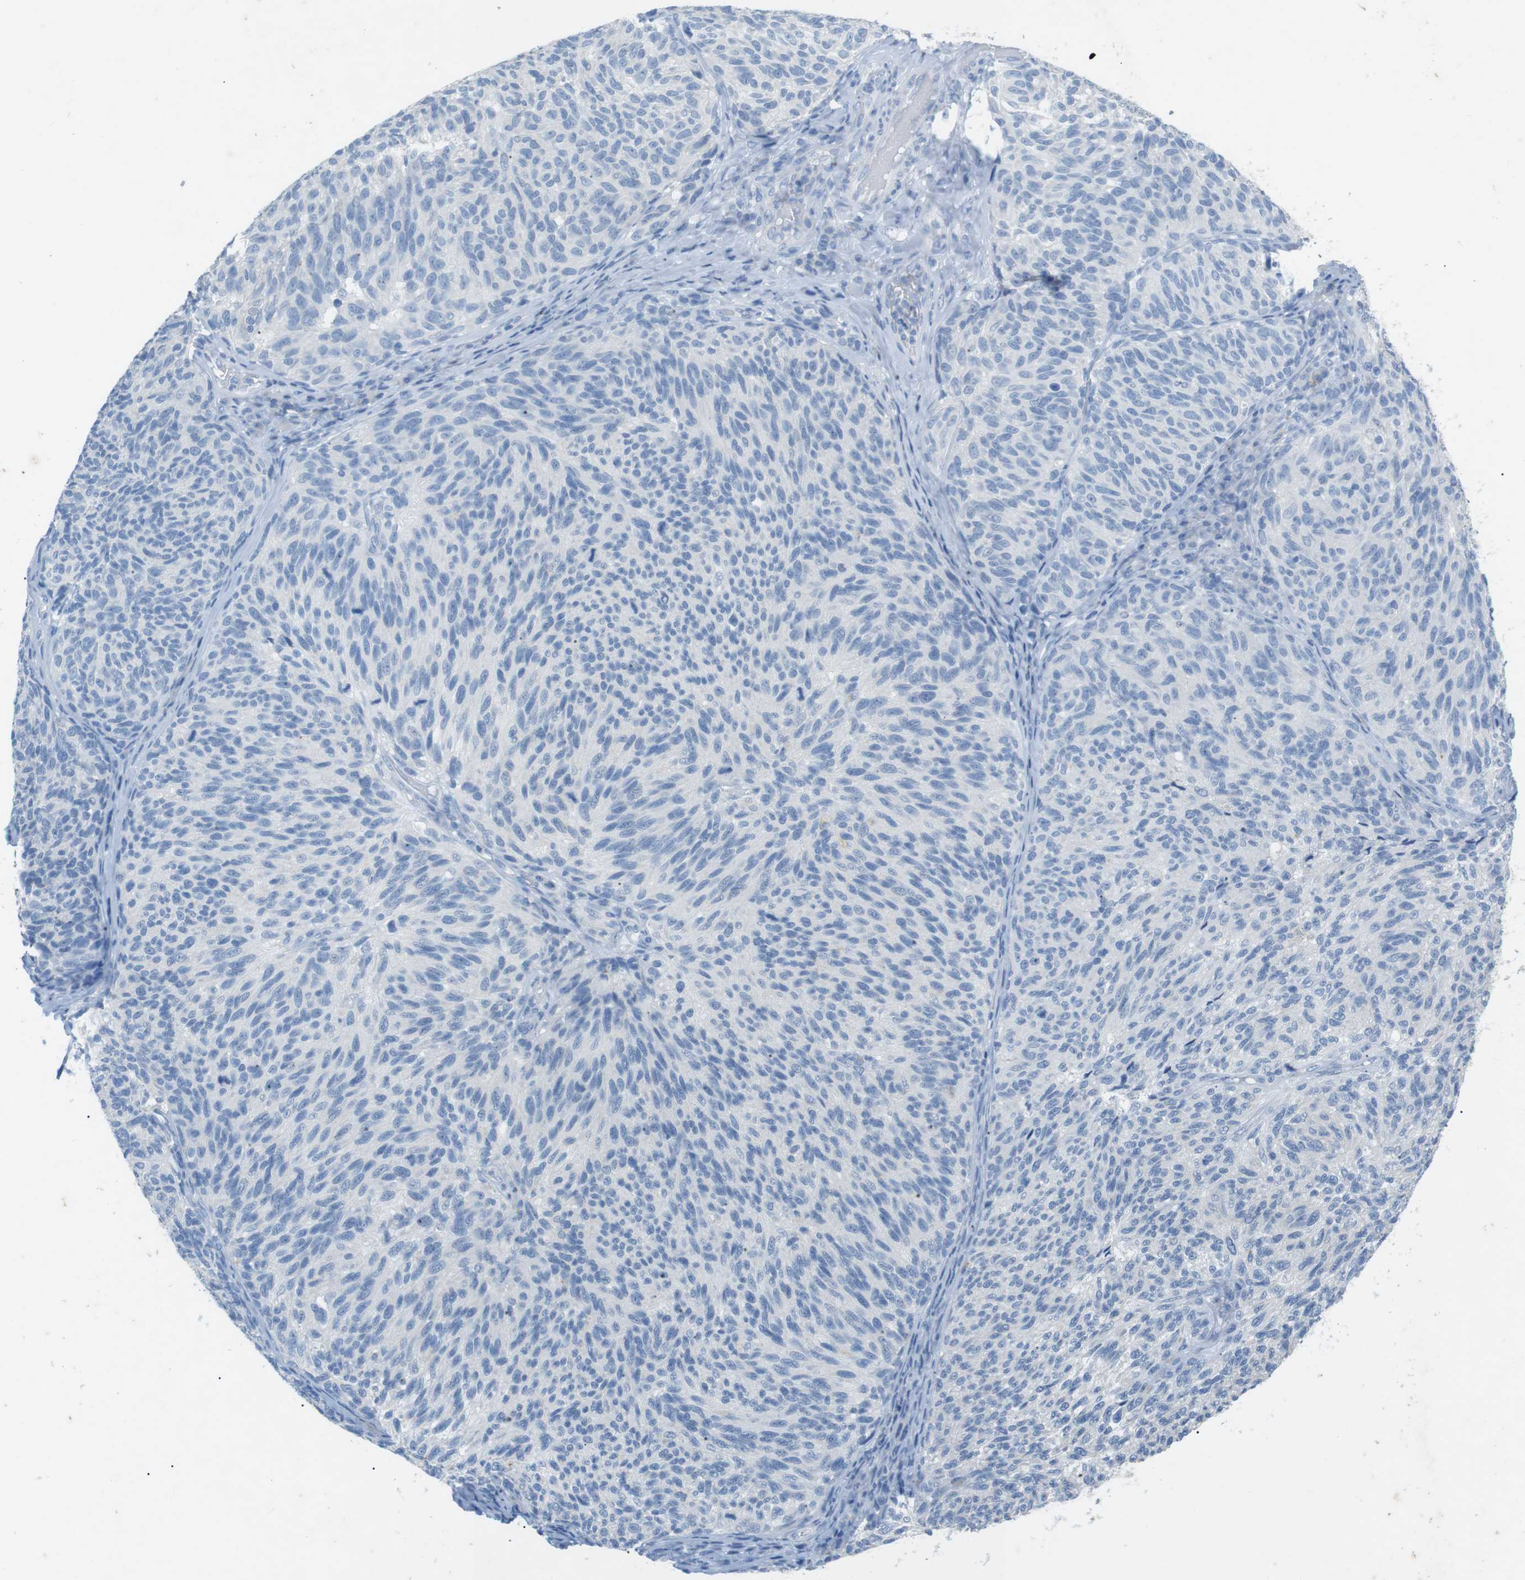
{"staining": {"intensity": "negative", "quantity": "none", "location": "none"}, "tissue": "melanoma", "cell_type": "Tumor cells", "image_type": "cancer", "snomed": [{"axis": "morphology", "description": "Malignant melanoma, NOS"}, {"axis": "topography", "description": "Skin"}], "caption": "Micrograph shows no protein staining in tumor cells of melanoma tissue. (DAB IHC visualized using brightfield microscopy, high magnification).", "gene": "SALL4", "patient": {"sex": "female", "age": 73}}